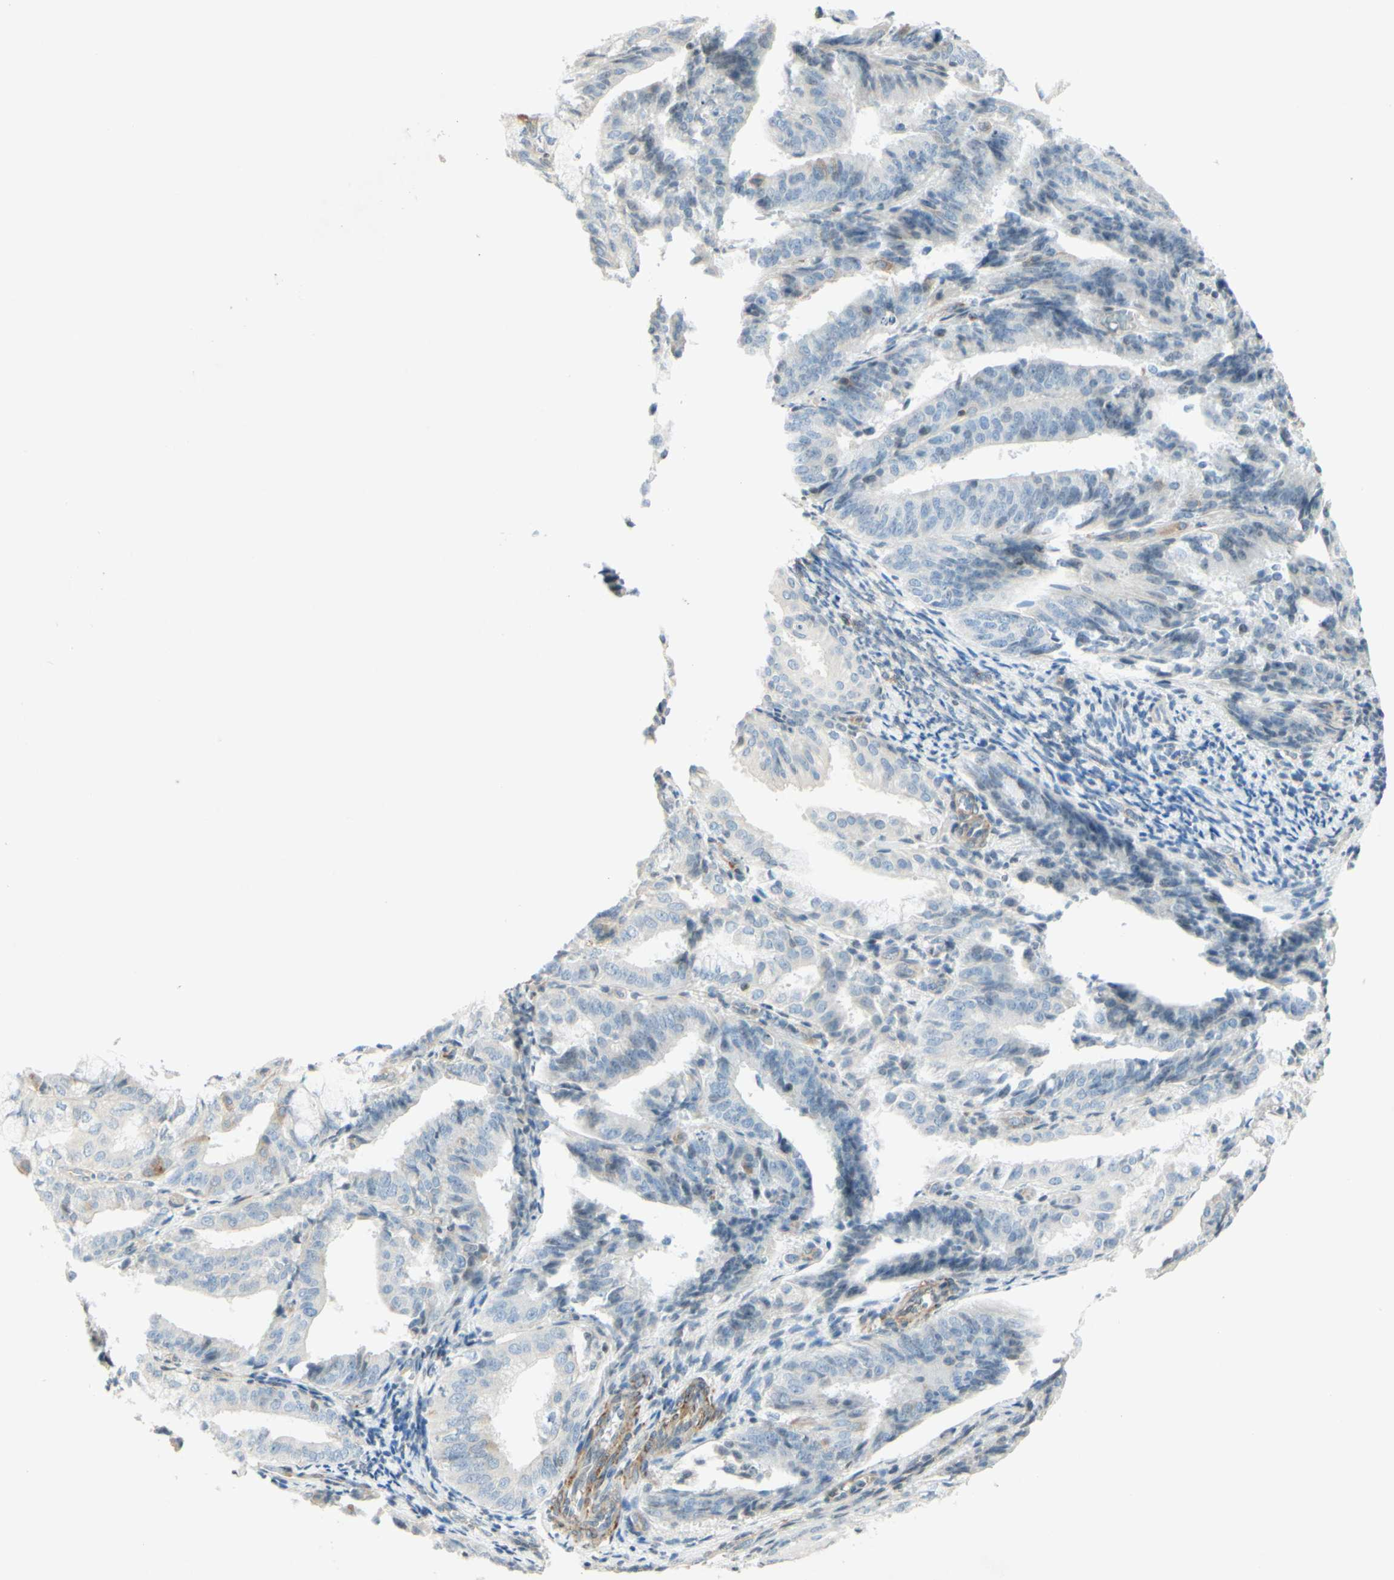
{"staining": {"intensity": "negative", "quantity": "none", "location": "none"}, "tissue": "endometrial cancer", "cell_type": "Tumor cells", "image_type": "cancer", "snomed": [{"axis": "morphology", "description": "Adenocarcinoma, NOS"}, {"axis": "topography", "description": "Endometrium"}], "caption": "Immunohistochemical staining of endometrial cancer exhibits no significant staining in tumor cells.", "gene": "MAP1B", "patient": {"sex": "female", "age": 63}}